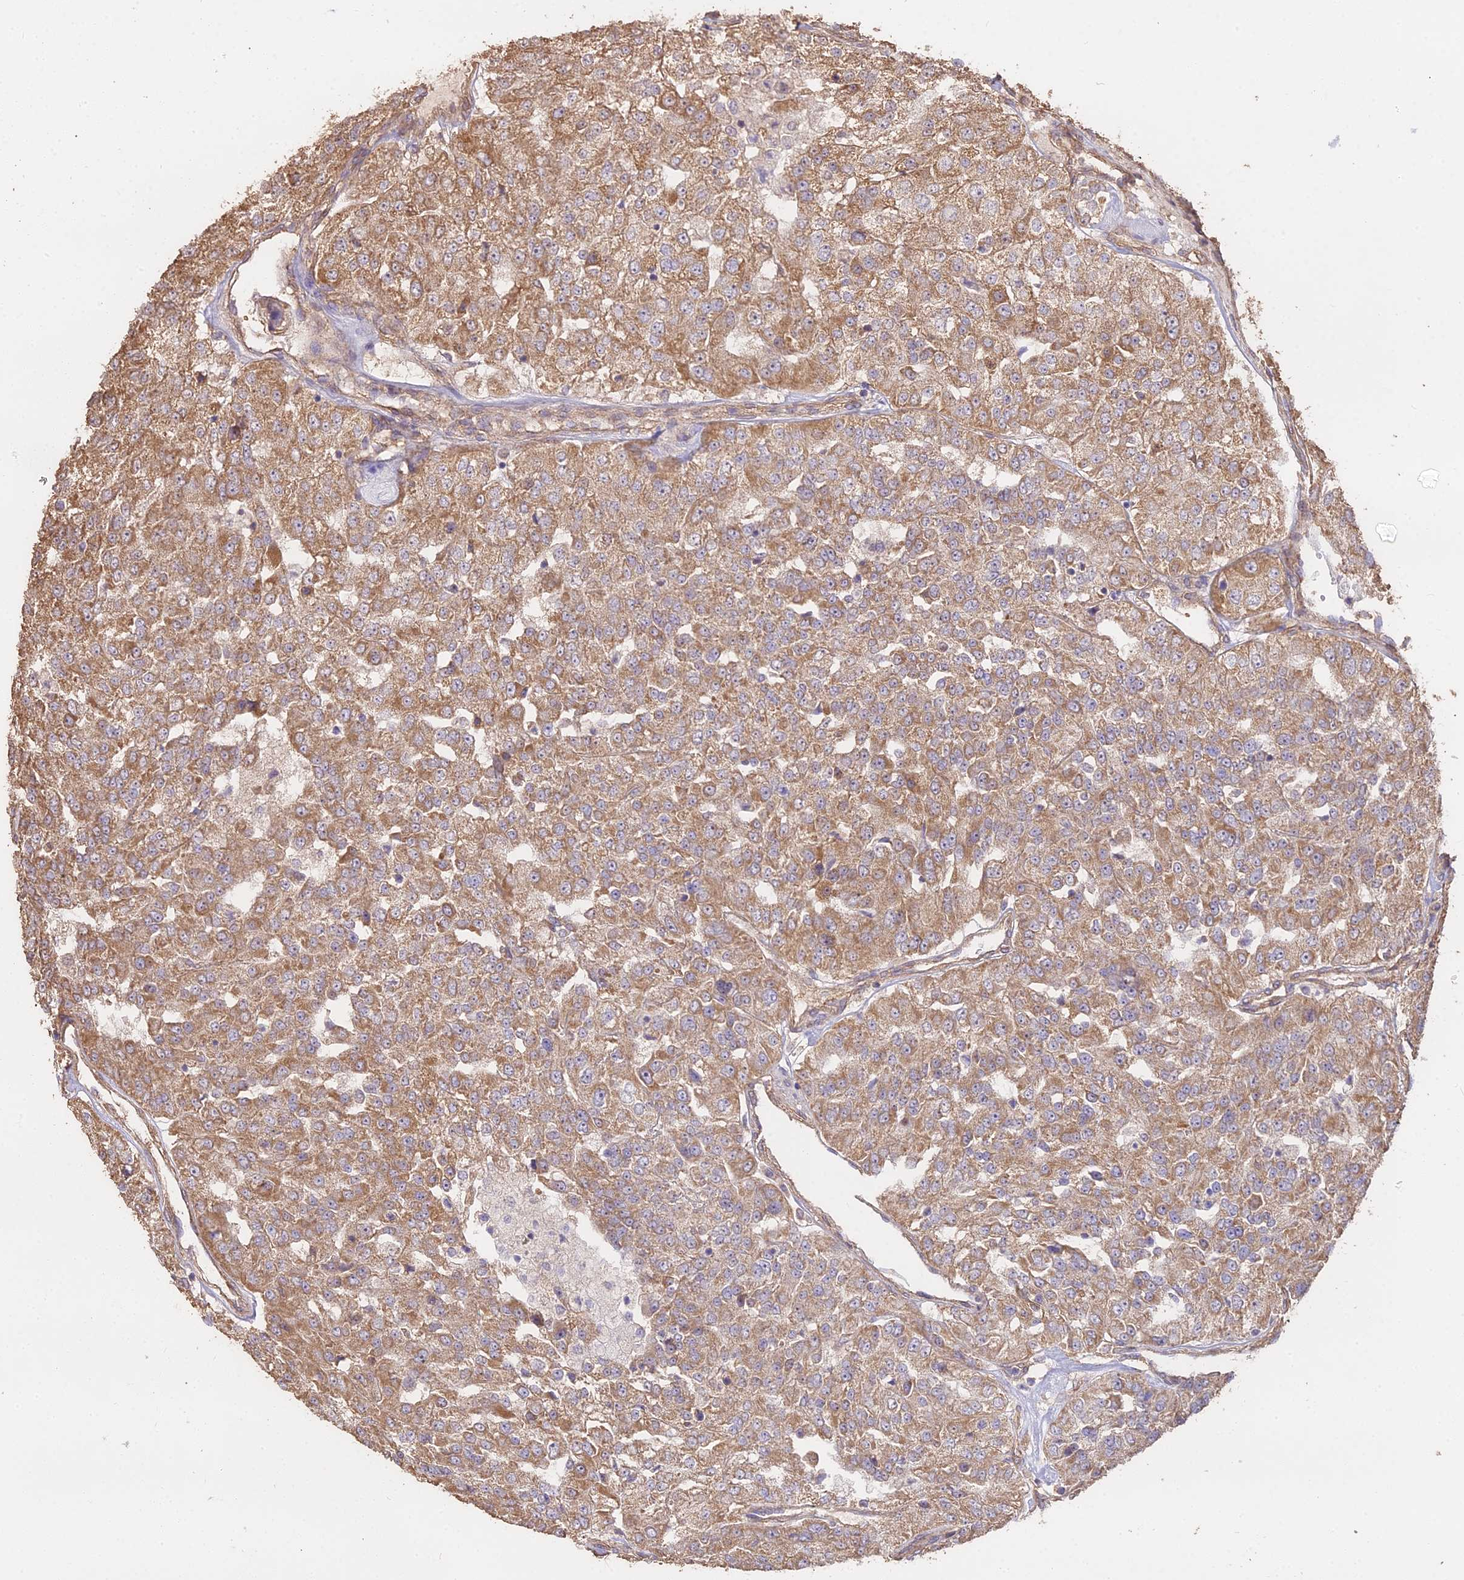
{"staining": {"intensity": "moderate", "quantity": ">75%", "location": "cytoplasmic/membranous"}, "tissue": "renal cancer", "cell_type": "Tumor cells", "image_type": "cancer", "snomed": [{"axis": "morphology", "description": "Adenocarcinoma, NOS"}, {"axis": "topography", "description": "Kidney"}], "caption": "There is medium levels of moderate cytoplasmic/membranous staining in tumor cells of adenocarcinoma (renal), as demonstrated by immunohistochemical staining (brown color).", "gene": "METTL13", "patient": {"sex": "female", "age": 63}}